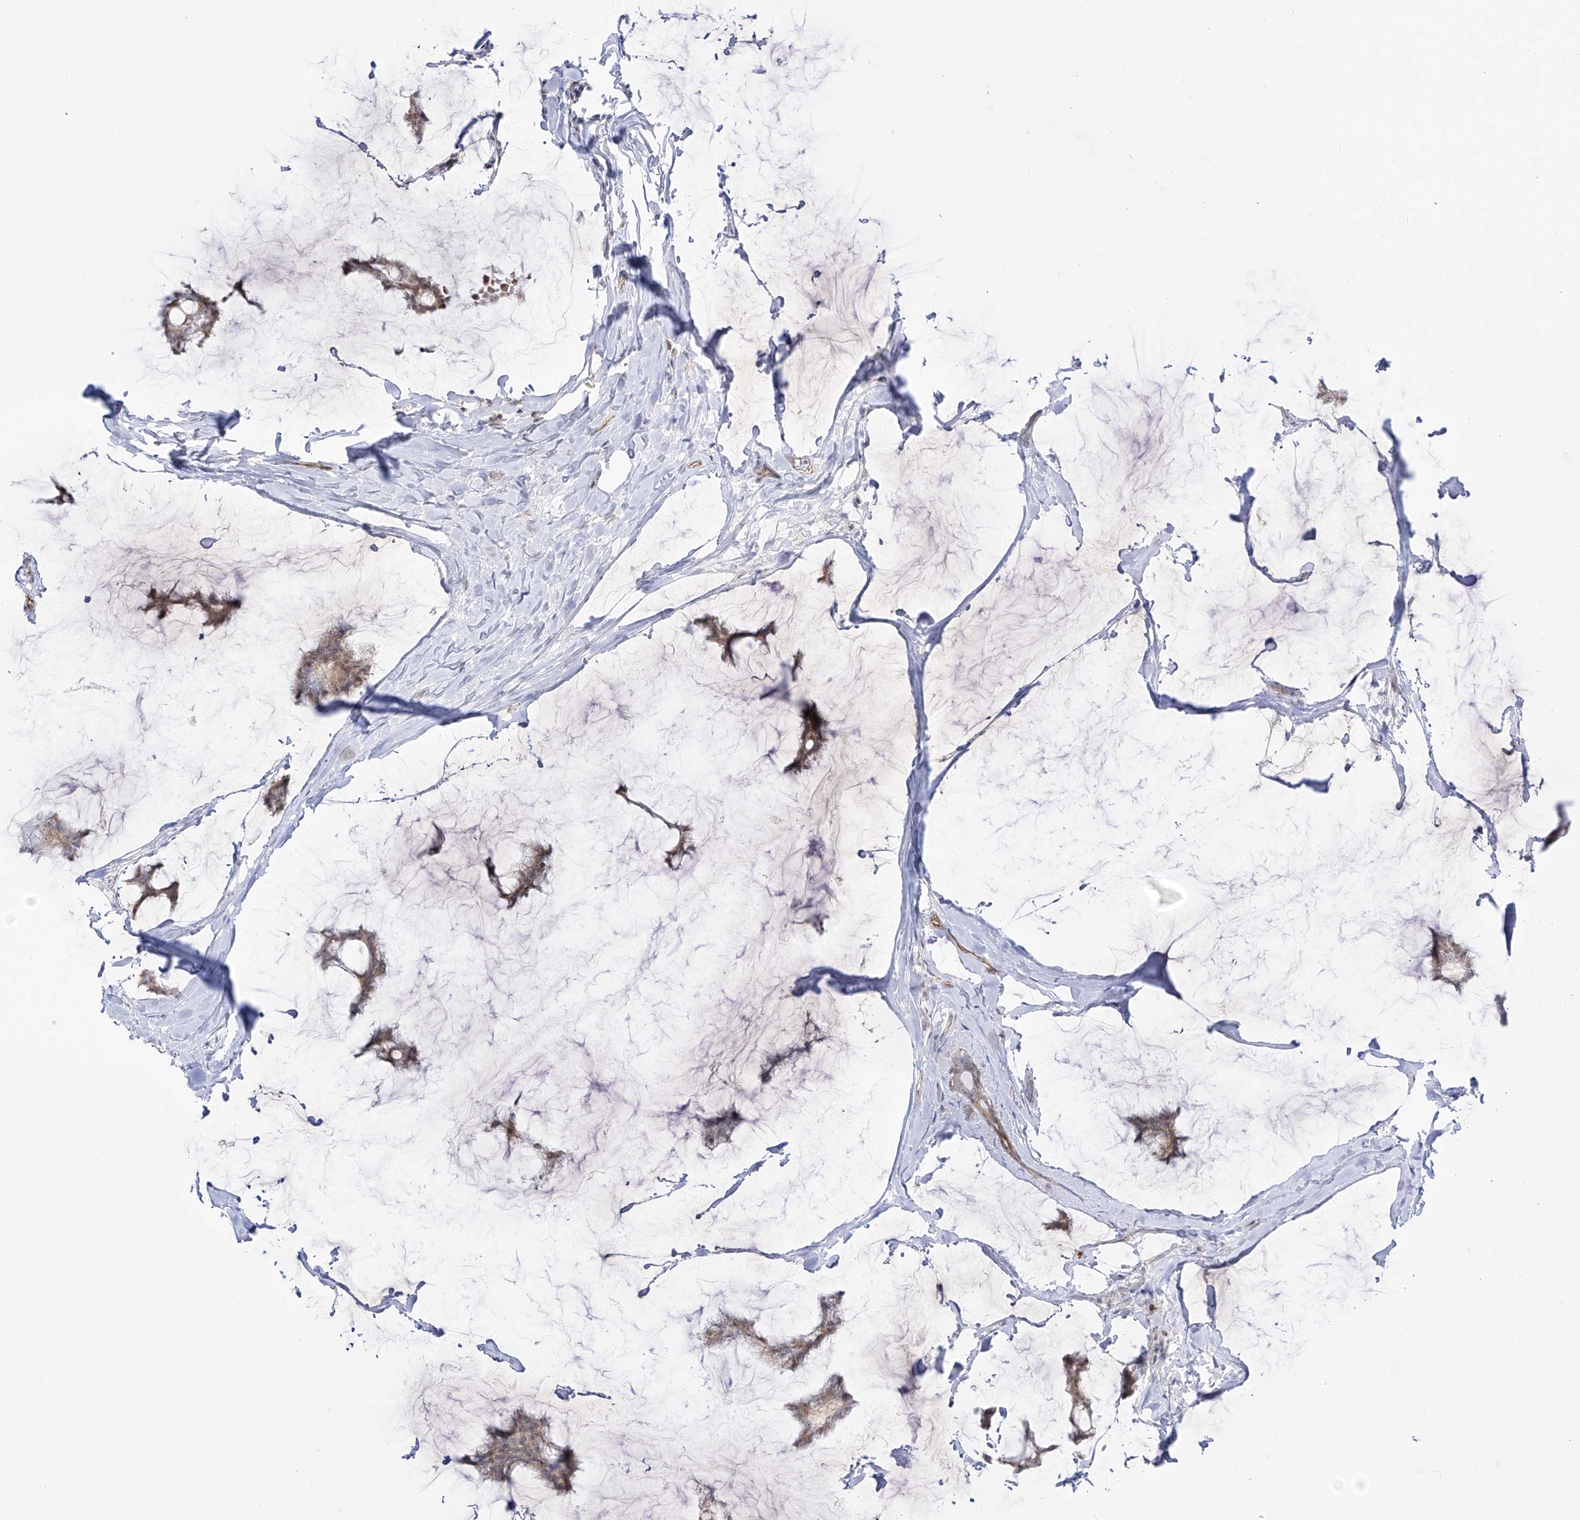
{"staining": {"intensity": "weak", "quantity": ">75%", "location": "cytoplasmic/membranous"}, "tissue": "breast cancer", "cell_type": "Tumor cells", "image_type": "cancer", "snomed": [{"axis": "morphology", "description": "Duct carcinoma"}, {"axis": "topography", "description": "Breast"}], "caption": "Immunohistochemistry (DAB (3,3'-diaminobenzidine)) staining of human breast intraductal carcinoma demonstrates weak cytoplasmic/membranous protein staining in about >75% of tumor cells.", "gene": "ZNF180", "patient": {"sex": "female", "age": 93}}